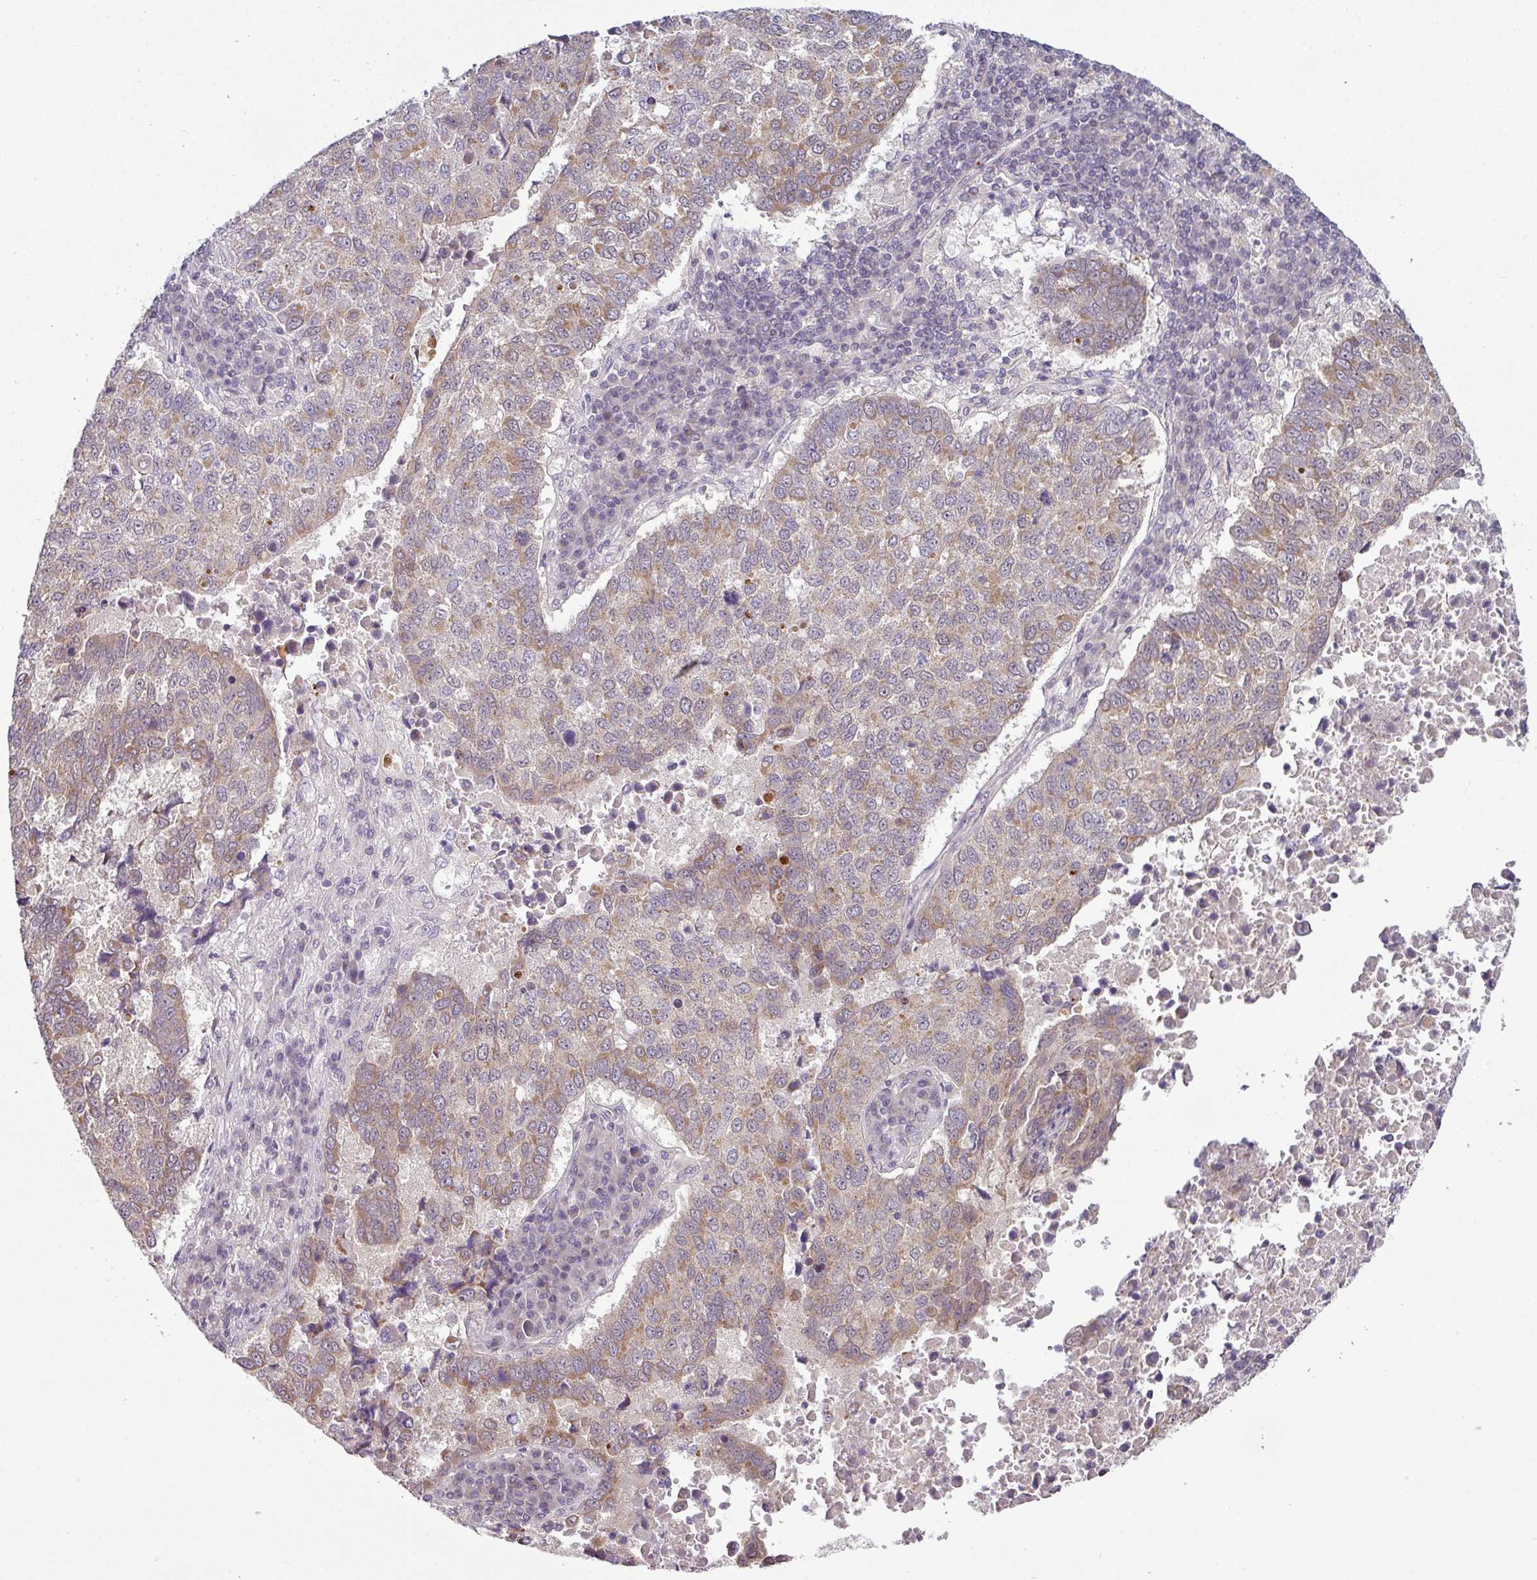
{"staining": {"intensity": "weak", "quantity": "25%-75%", "location": "cytoplasmic/membranous"}, "tissue": "lung cancer", "cell_type": "Tumor cells", "image_type": "cancer", "snomed": [{"axis": "morphology", "description": "Squamous cell carcinoma, NOS"}, {"axis": "topography", "description": "Lung"}], "caption": "Brown immunohistochemical staining in human squamous cell carcinoma (lung) exhibits weak cytoplasmic/membranous staining in about 25%-75% of tumor cells. (Stains: DAB in brown, nuclei in blue, Microscopy: brightfield microscopy at high magnification).", "gene": "DERPC", "patient": {"sex": "male", "age": 73}}